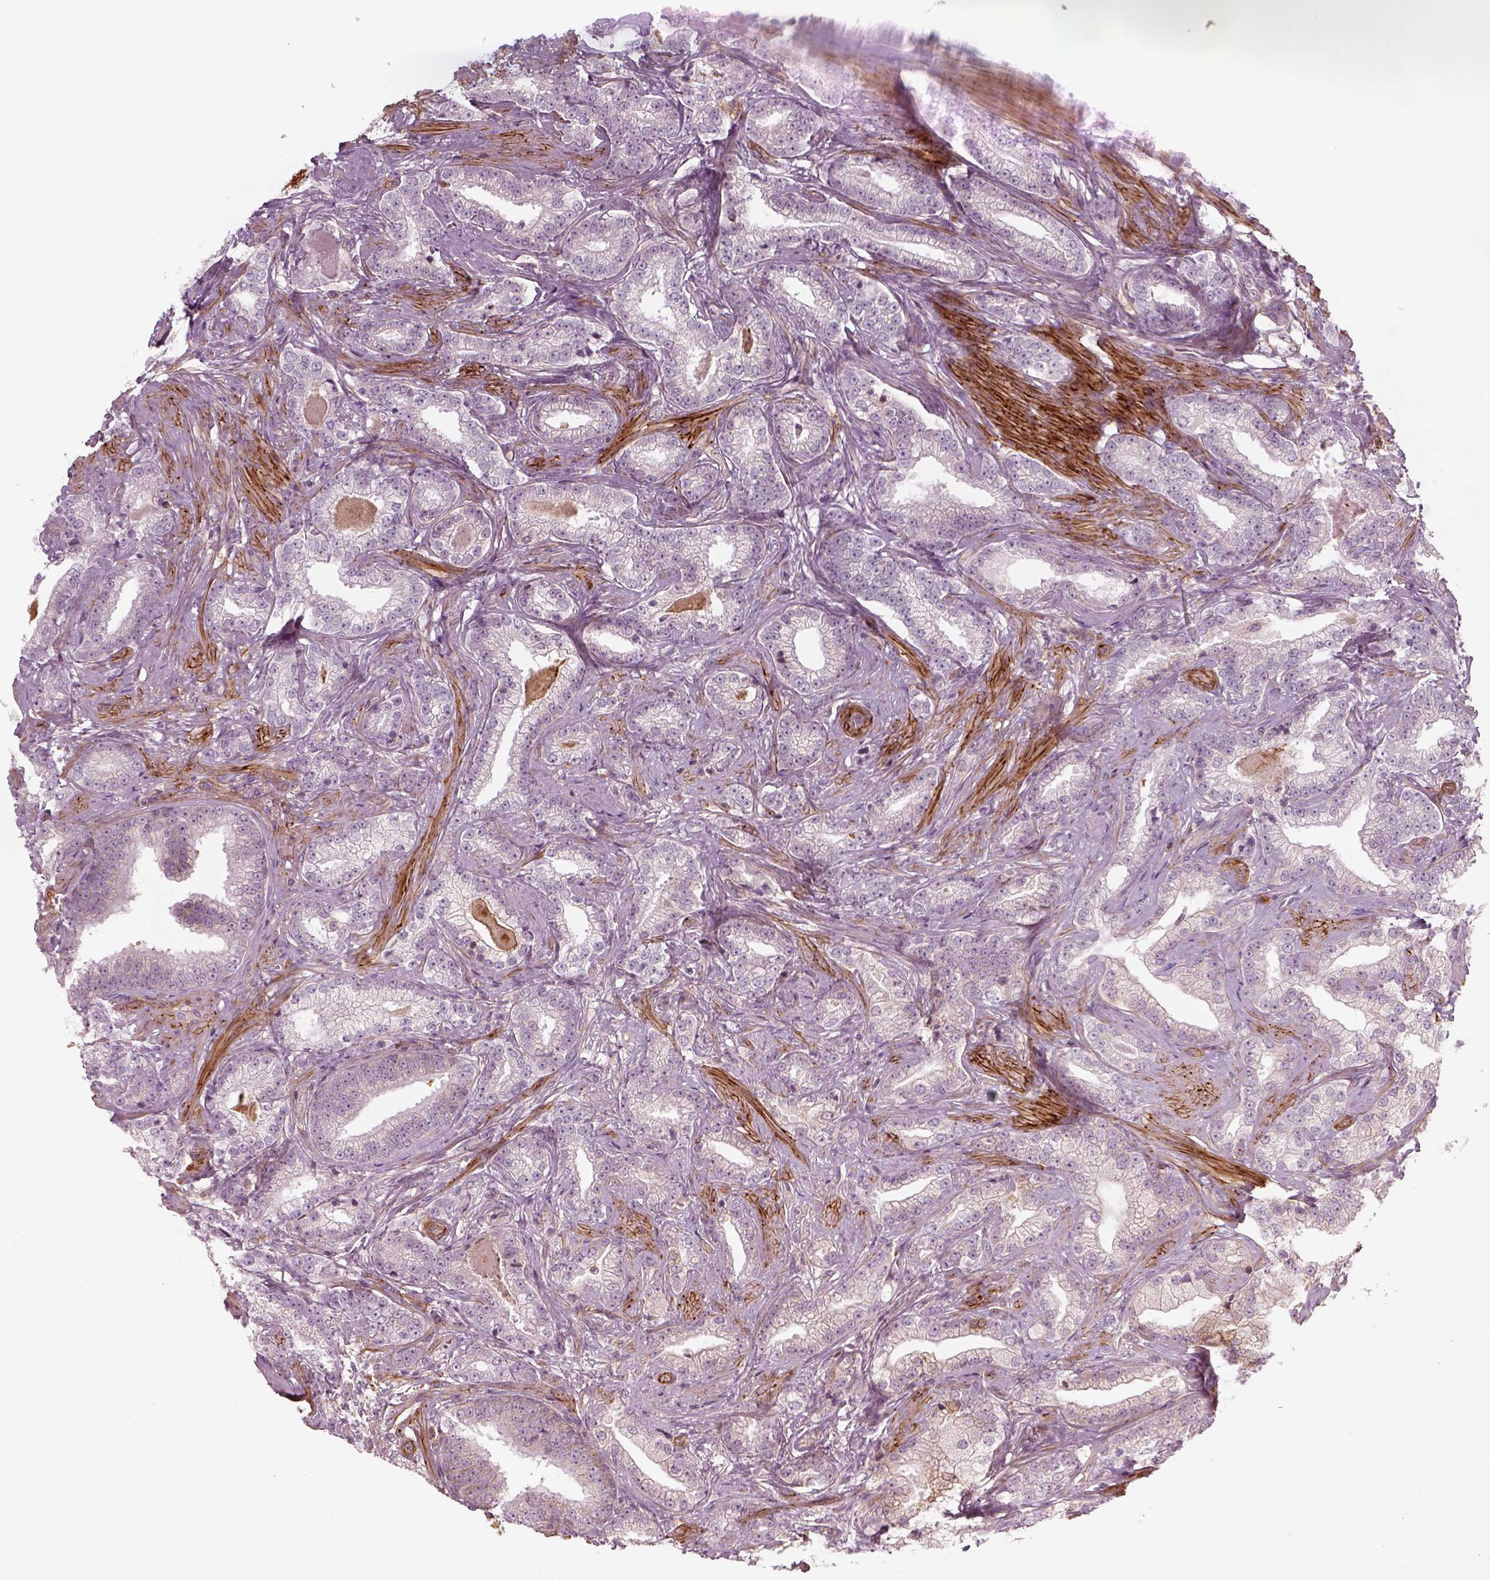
{"staining": {"intensity": "negative", "quantity": "none", "location": "none"}, "tissue": "prostate cancer", "cell_type": "Tumor cells", "image_type": "cancer", "snomed": [{"axis": "morphology", "description": "Adenocarcinoma, Low grade"}, {"axis": "topography", "description": "Prostate"}], "caption": "Tumor cells are negative for brown protein staining in prostate cancer.", "gene": "NPTN", "patient": {"sex": "male", "age": 61}}